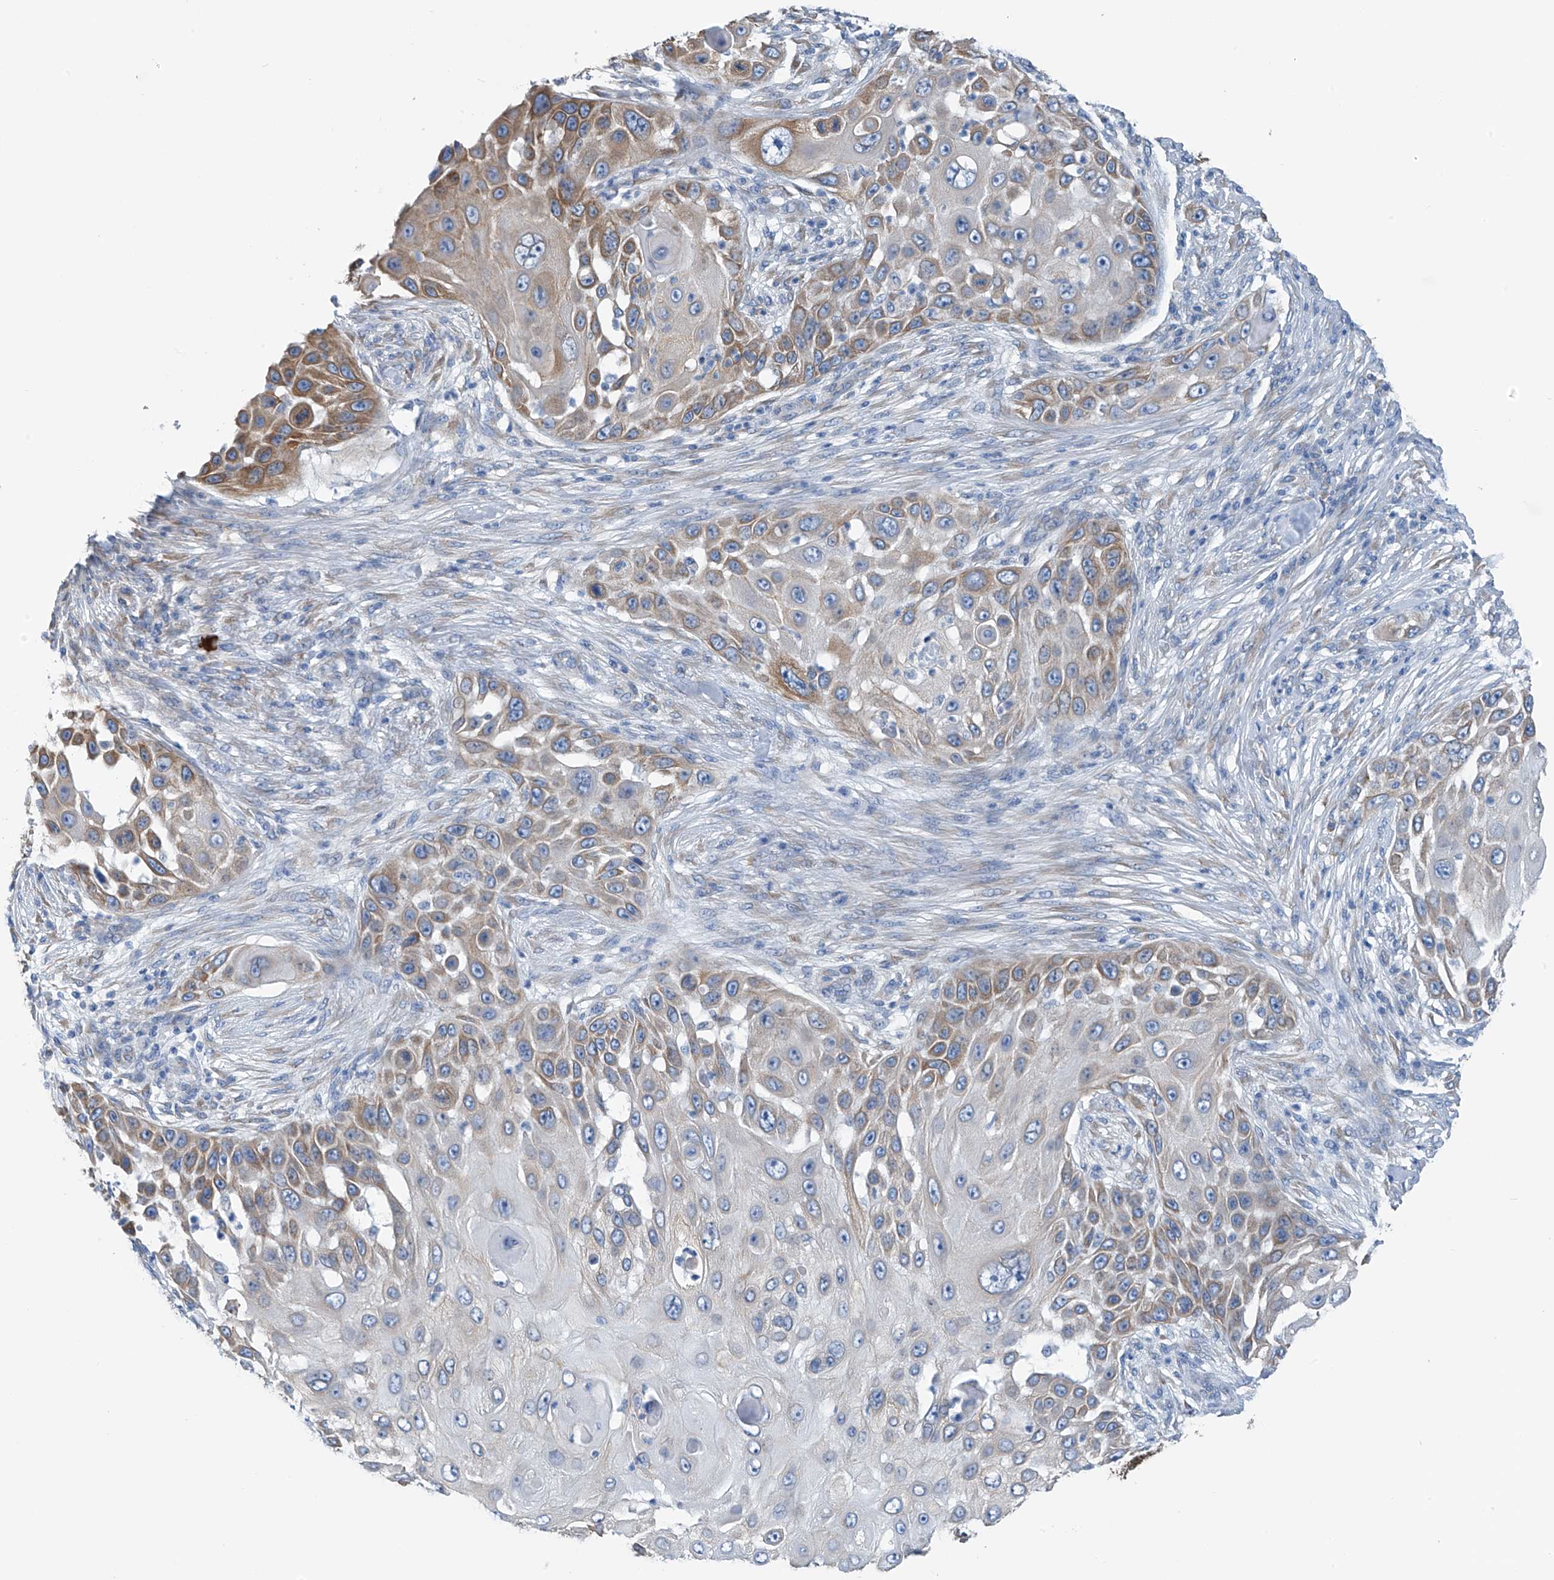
{"staining": {"intensity": "moderate", "quantity": "25%-75%", "location": "cytoplasmic/membranous"}, "tissue": "skin cancer", "cell_type": "Tumor cells", "image_type": "cancer", "snomed": [{"axis": "morphology", "description": "Squamous cell carcinoma, NOS"}, {"axis": "topography", "description": "Skin"}], "caption": "Skin squamous cell carcinoma tissue displays moderate cytoplasmic/membranous expression in approximately 25%-75% of tumor cells, visualized by immunohistochemistry. (IHC, brightfield microscopy, high magnification).", "gene": "RCN2", "patient": {"sex": "female", "age": 44}}